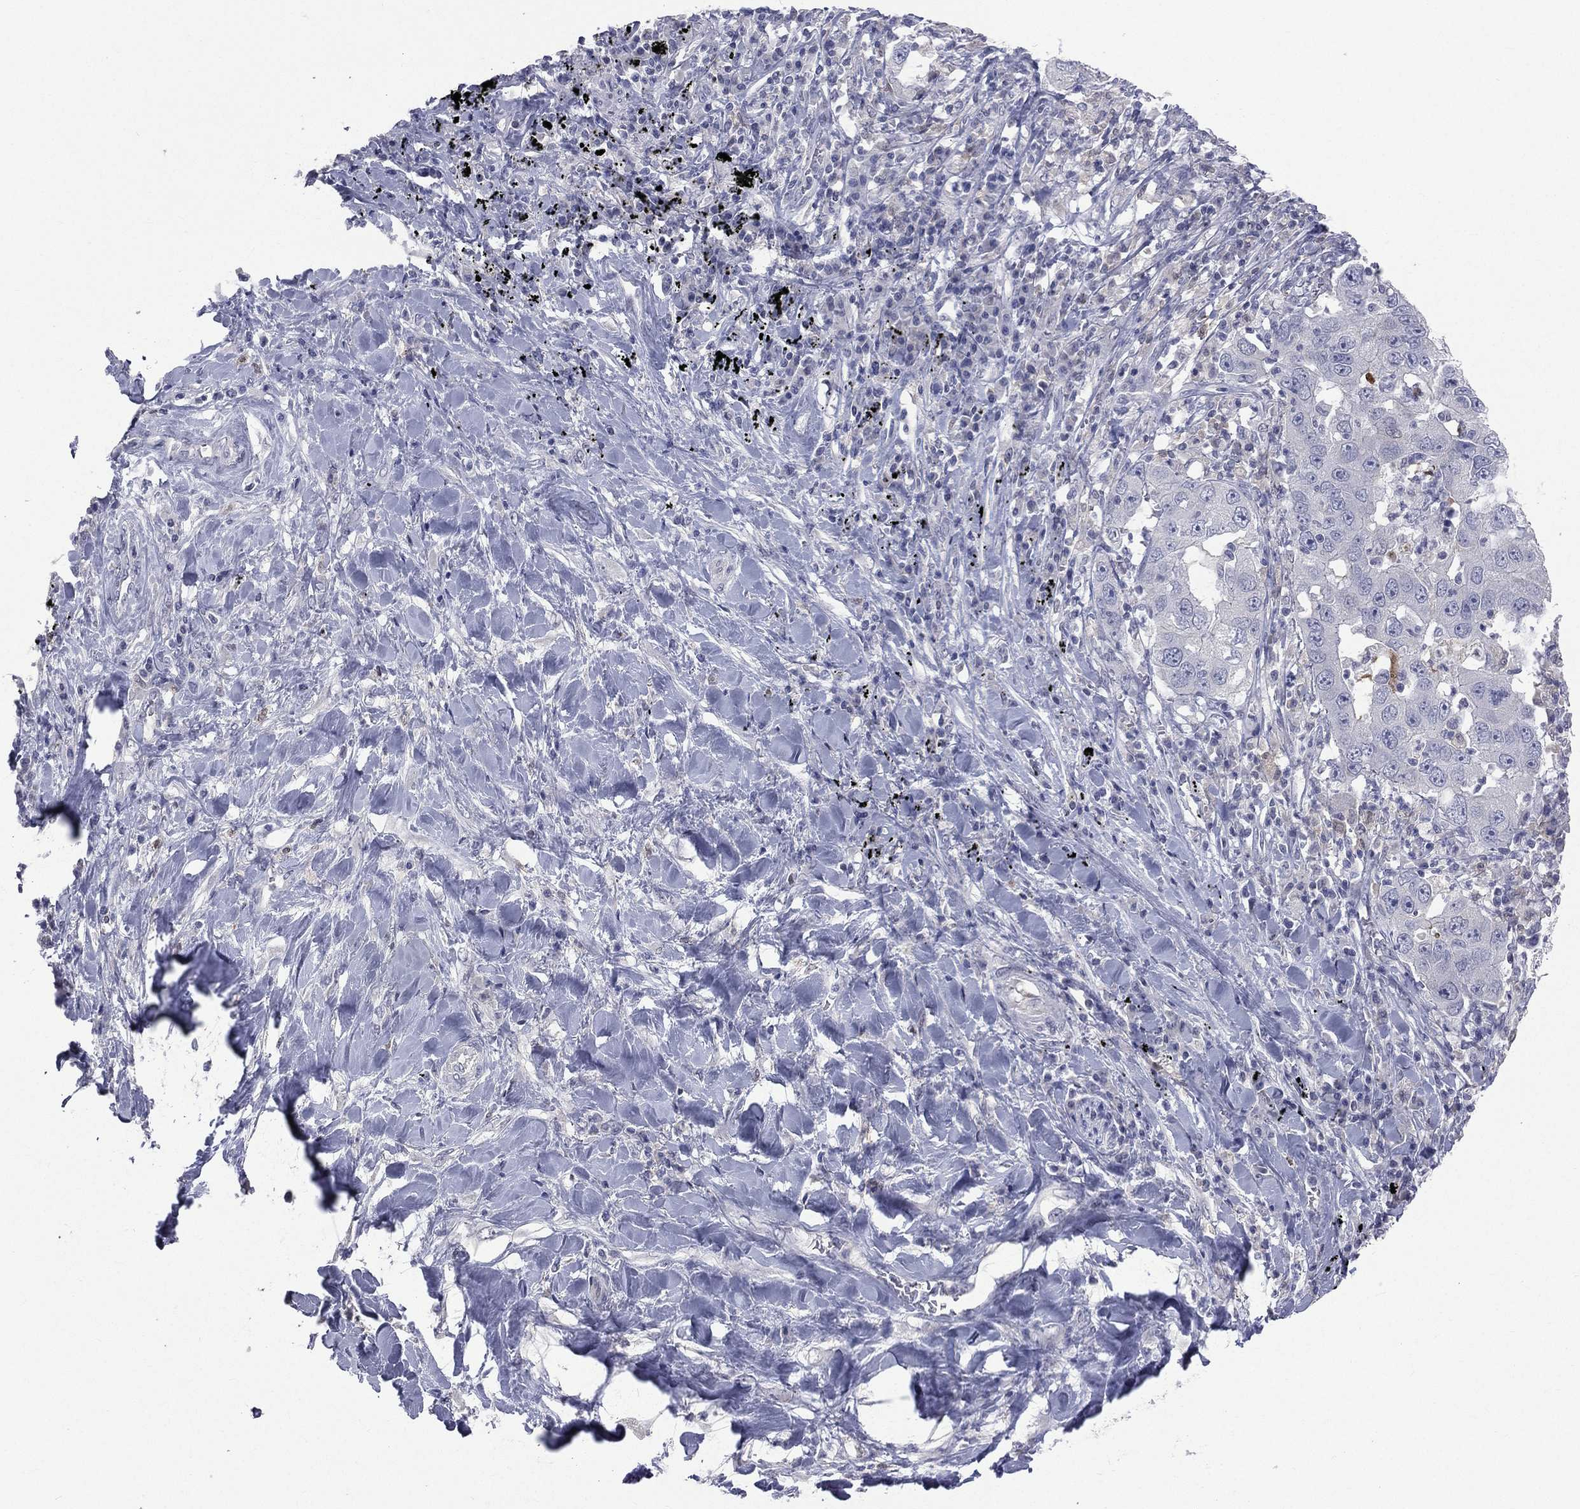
{"staining": {"intensity": "moderate", "quantity": "<25%", "location": "cytoplasmic/membranous"}, "tissue": "lung cancer", "cell_type": "Tumor cells", "image_type": "cancer", "snomed": [{"axis": "morphology", "description": "Adenocarcinoma, NOS"}, {"axis": "topography", "description": "Lung"}], "caption": "Immunohistochemistry (DAB) staining of human lung cancer (adenocarcinoma) exhibits moderate cytoplasmic/membranous protein positivity in approximately <25% of tumor cells. The staining was performed using DAB, with brown indicating positive protein expression. Nuclei are stained blue with hematoxylin.", "gene": "DMKN", "patient": {"sex": "male", "age": 73}}